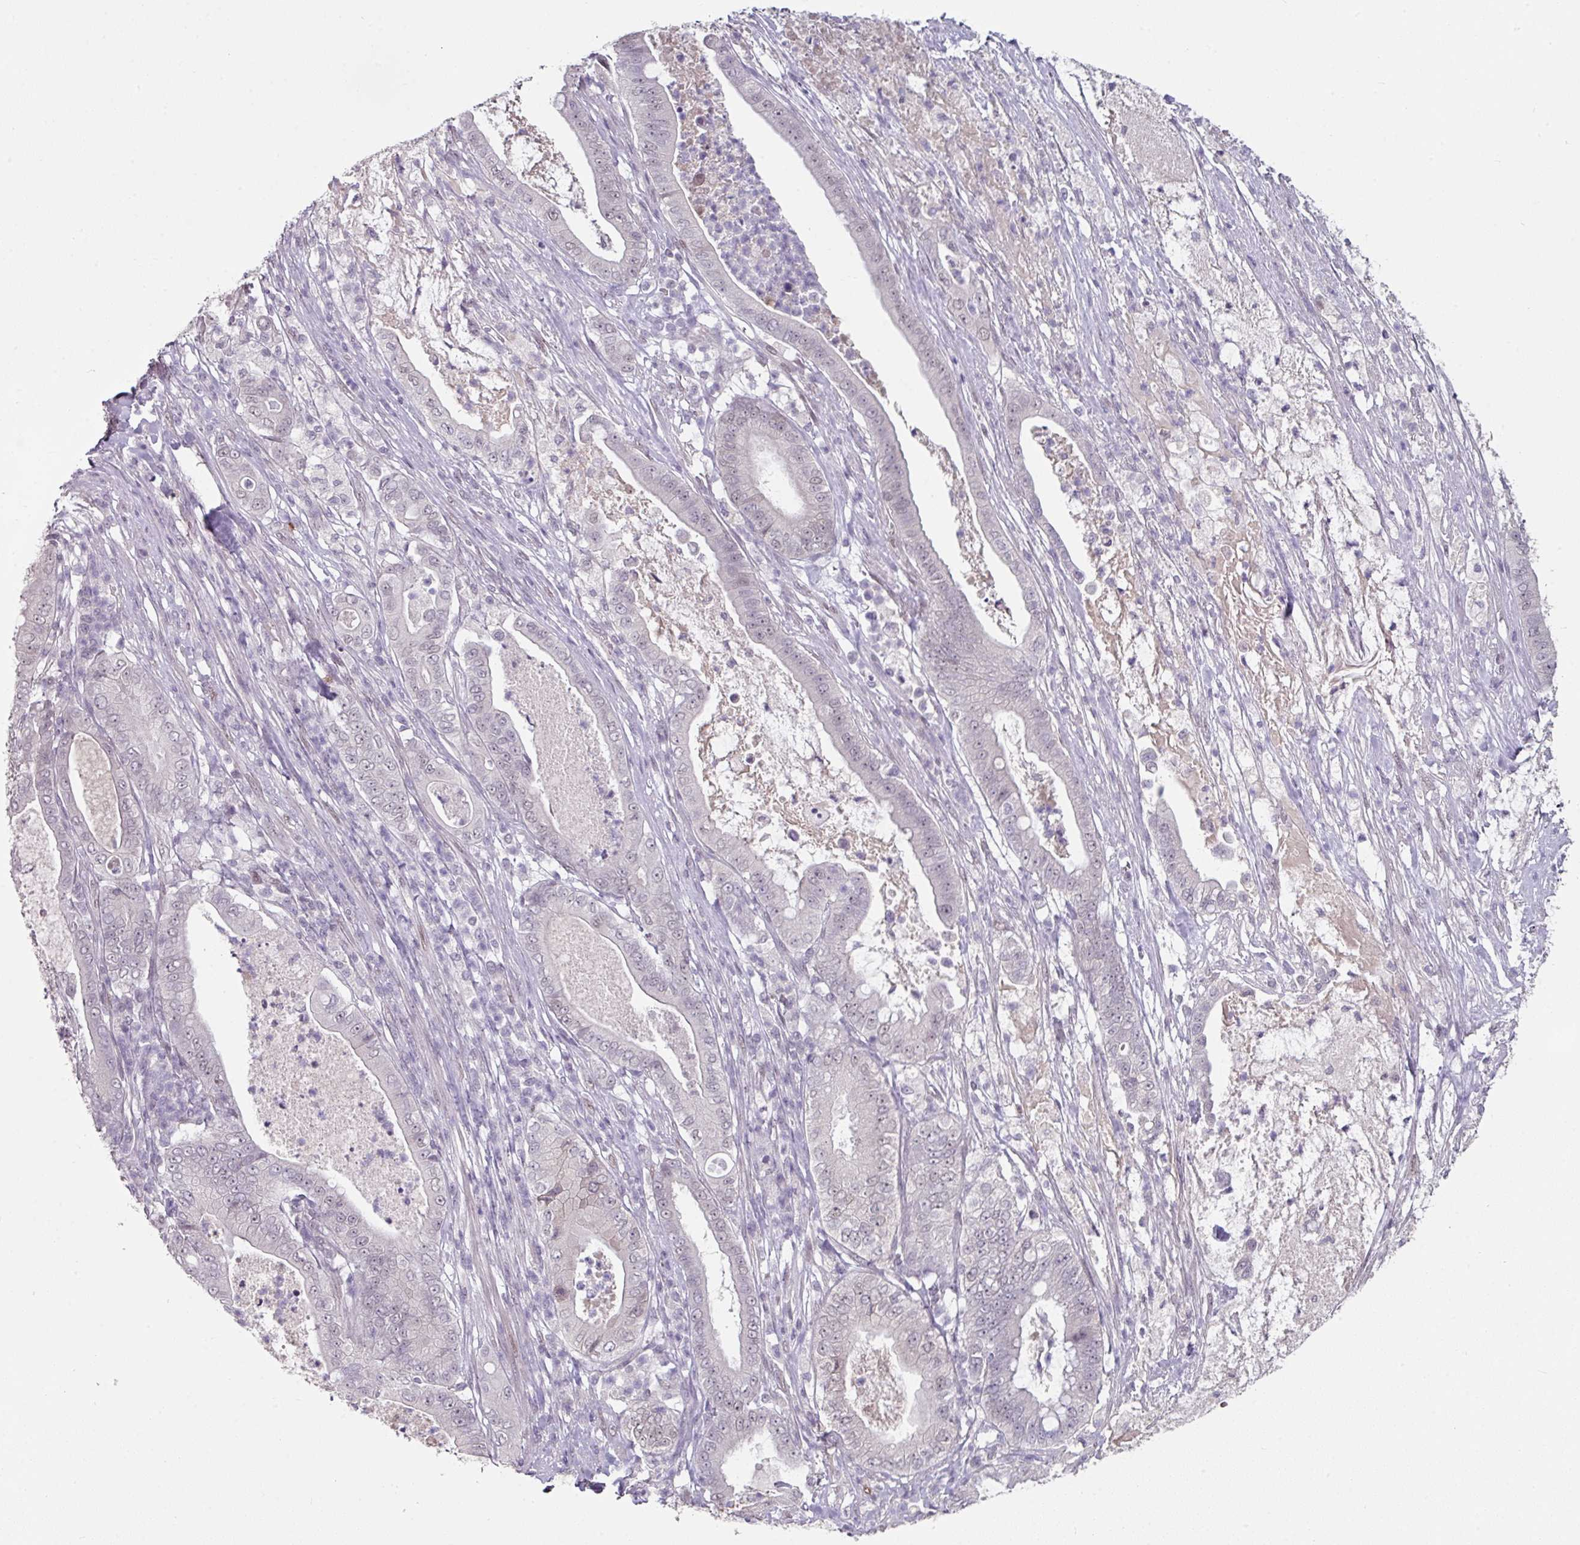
{"staining": {"intensity": "weak", "quantity": "25%-75%", "location": "nuclear"}, "tissue": "pancreatic cancer", "cell_type": "Tumor cells", "image_type": "cancer", "snomed": [{"axis": "morphology", "description": "Adenocarcinoma, NOS"}, {"axis": "topography", "description": "Pancreas"}], "caption": "Protein expression analysis of pancreatic cancer displays weak nuclear expression in approximately 25%-75% of tumor cells. (DAB IHC, brown staining for protein, blue staining for nuclei).", "gene": "ELK1", "patient": {"sex": "male", "age": 71}}